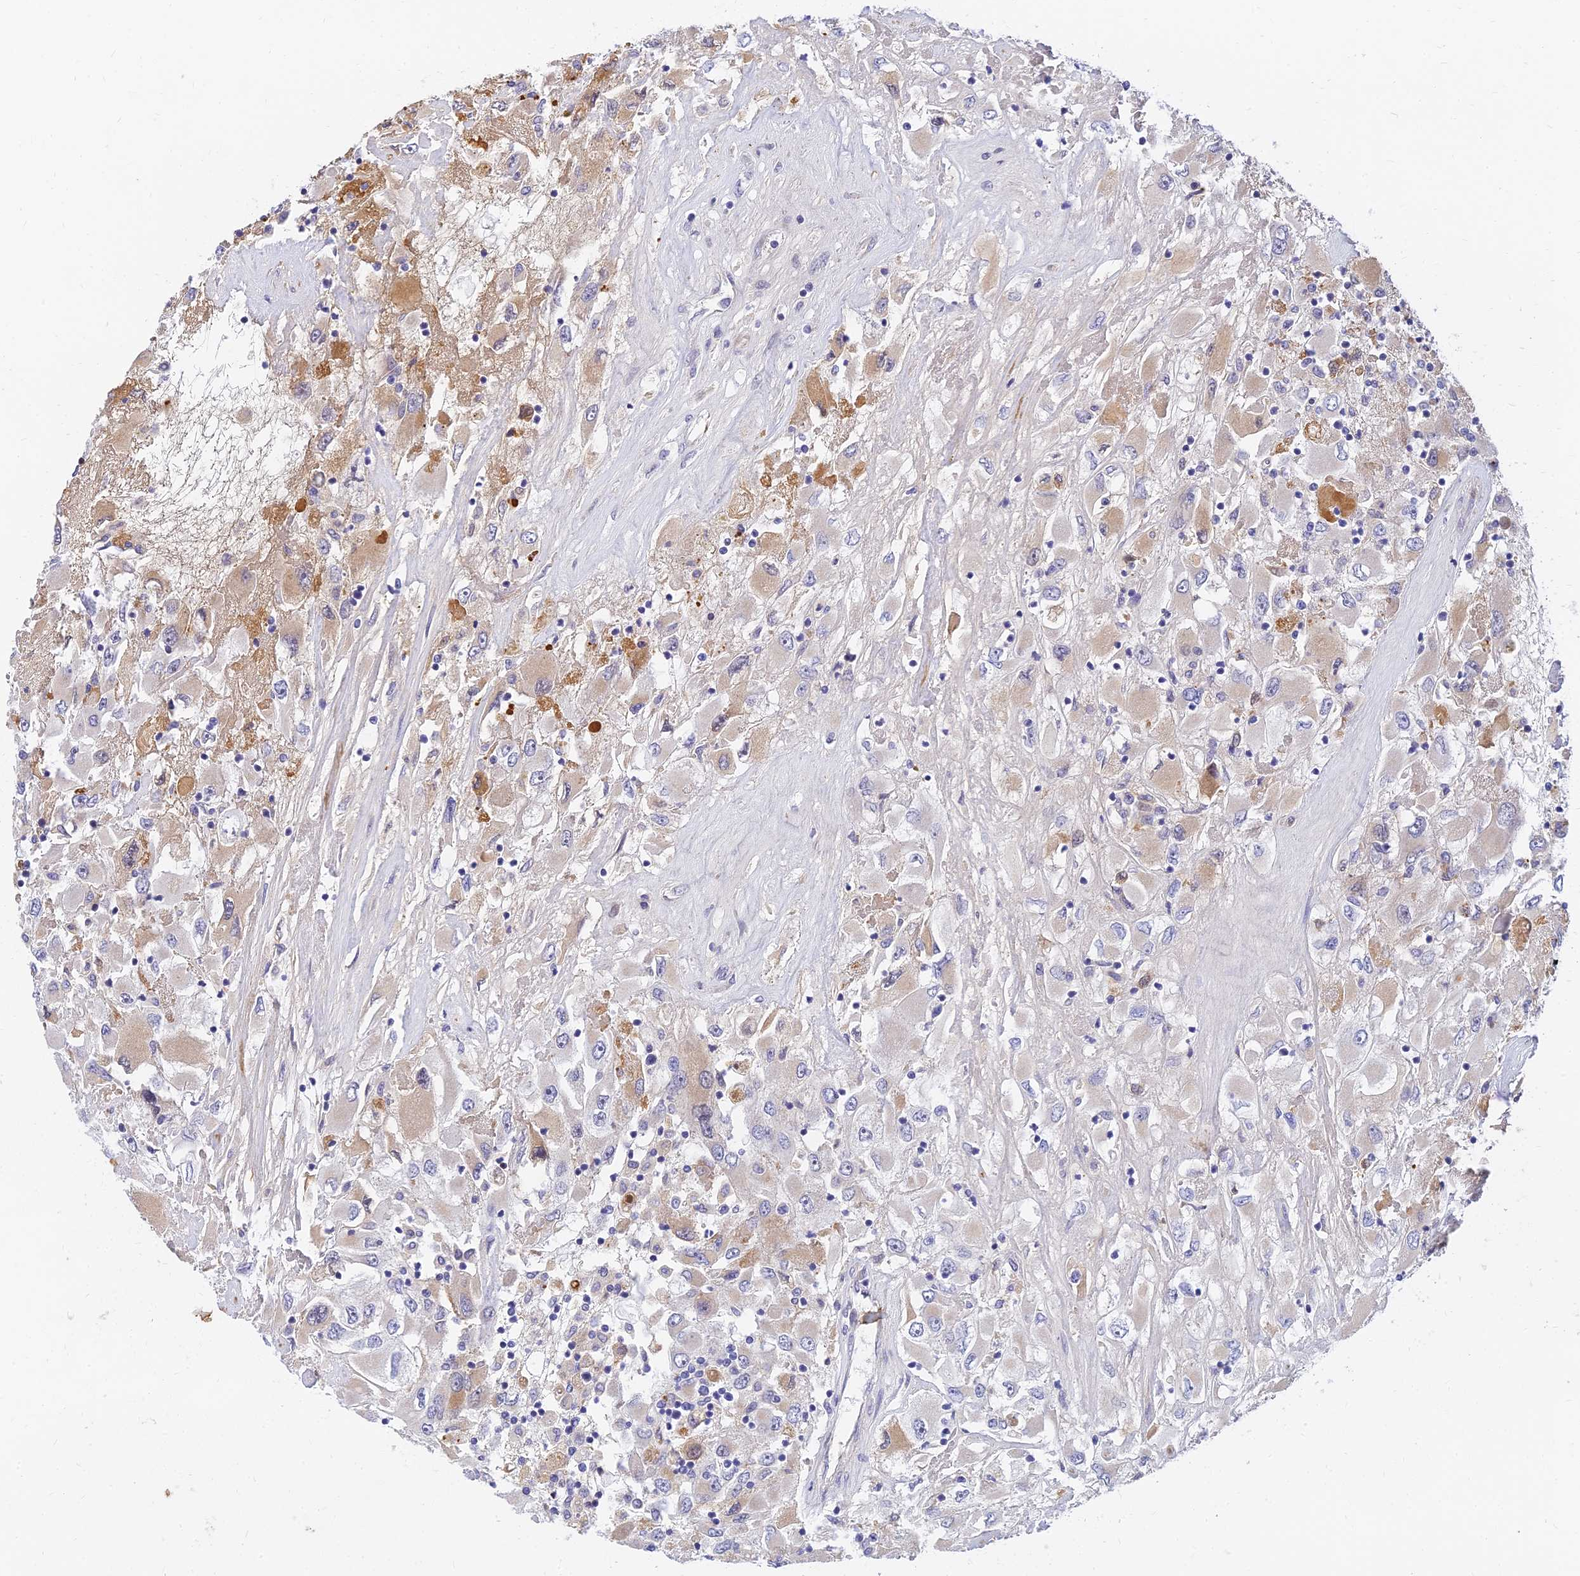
{"staining": {"intensity": "moderate", "quantity": "<25%", "location": "cytoplasmic/membranous"}, "tissue": "renal cancer", "cell_type": "Tumor cells", "image_type": "cancer", "snomed": [{"axis": "morphology", "description": "Adenocarcinoma, NOS"}, {"axis": "topography", "description": "Kidney"}], "caption": "Renal cancer stained for a protein (brown) reveals moderate cytoplasmic/membranous positive staining in about <25% of tumor cells.", "gene": "ANKS4B", "patient": {"sex": "female", "age": 52}}